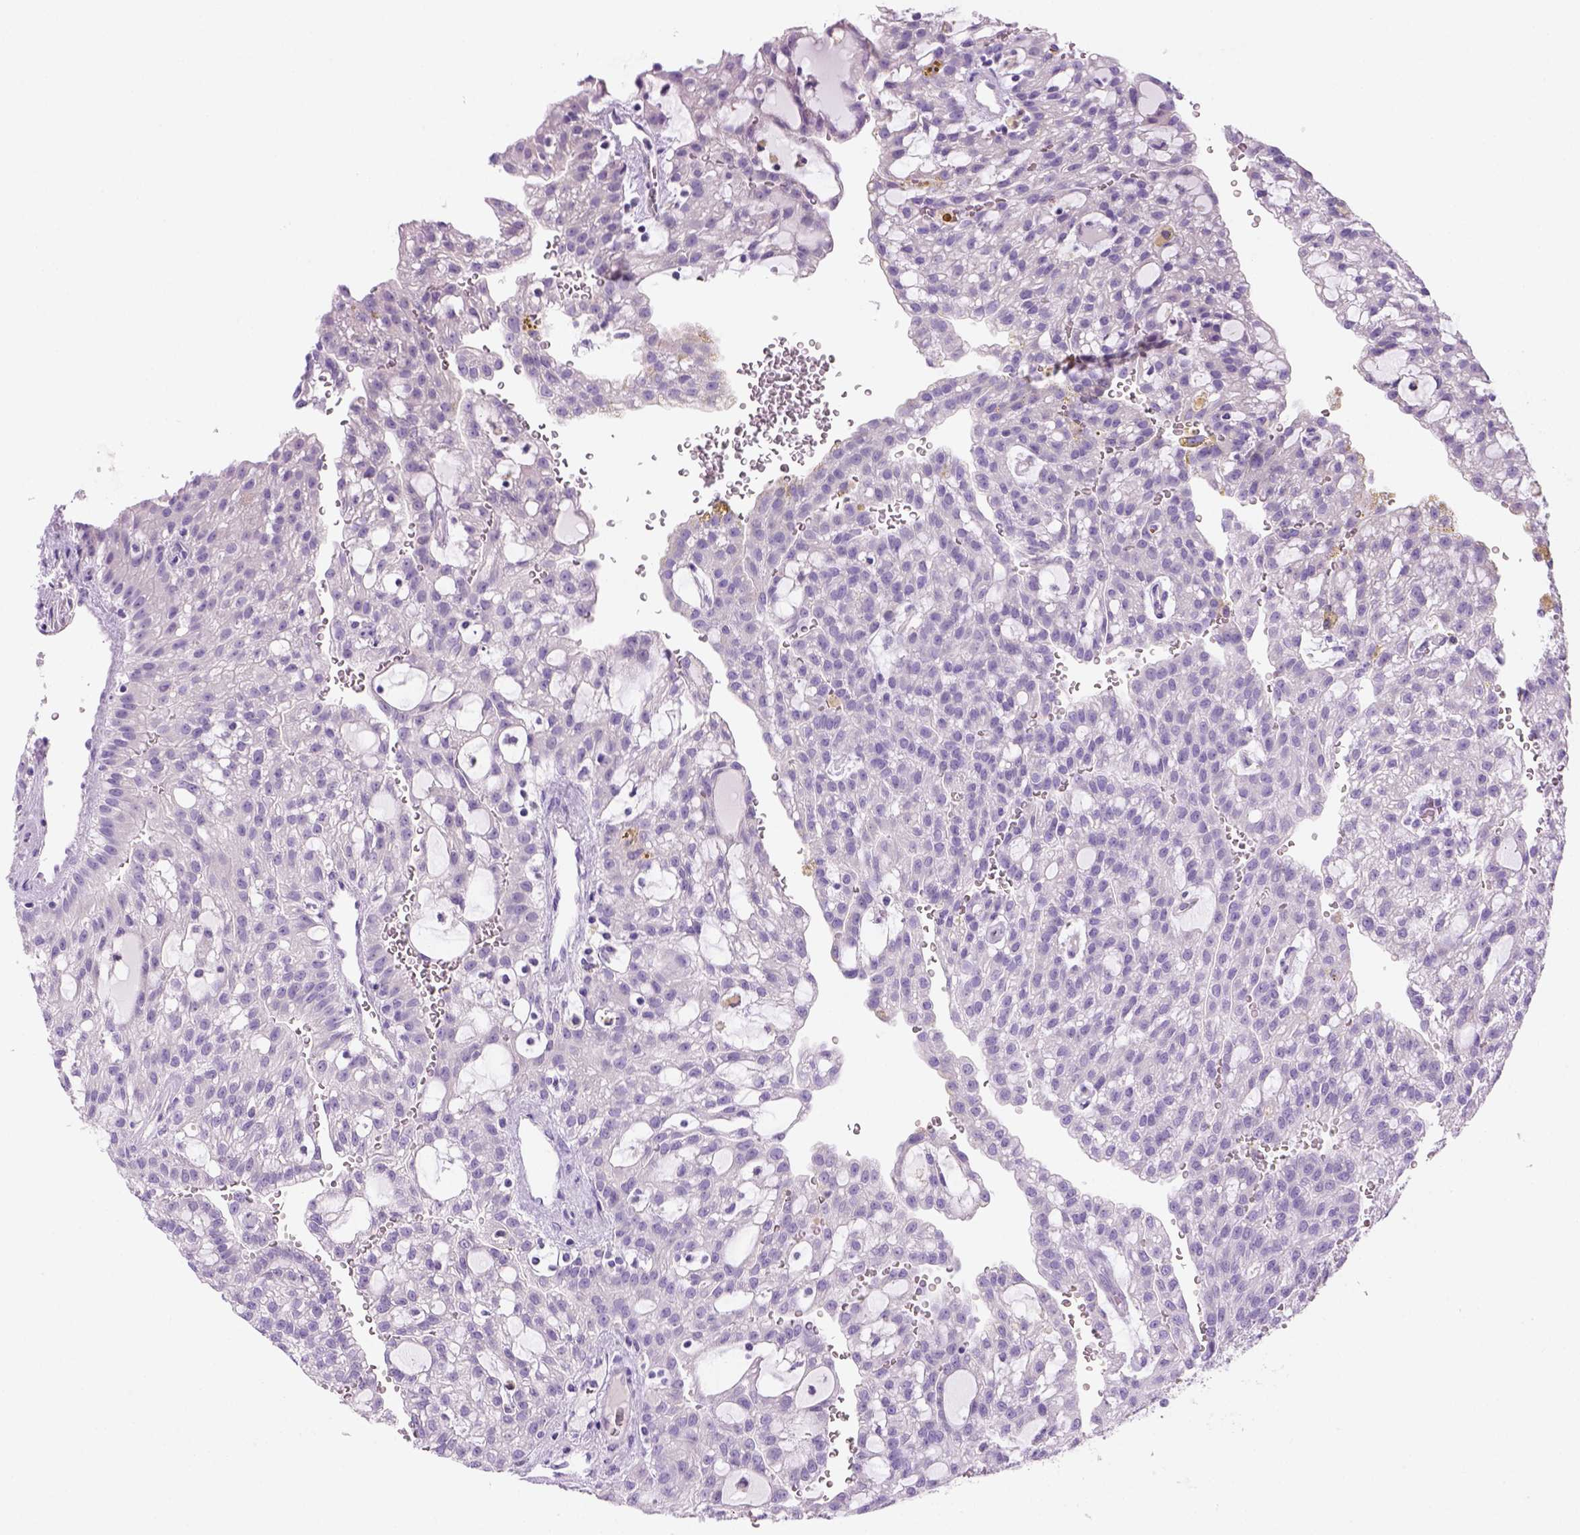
{"staining": {"intensity": "negative", "quantity": "none", "location": "none"}, "tissue": "renal cancer", "cell_type": "Tumor cells", "image_type": "cancer", "snomed": [{"axis": "morphology", "description": "Adenocarcinoma, NOS"}, {"axis": "topography", "description": "Kidney"}], "caption": "A high-resolution micrograph shows IHC staining of adenocarcinoma (renal), which exhibits no significant staining in tumor cells.", "gene": "DNAH11", "patient": {"sex": "male", "age": 63}}